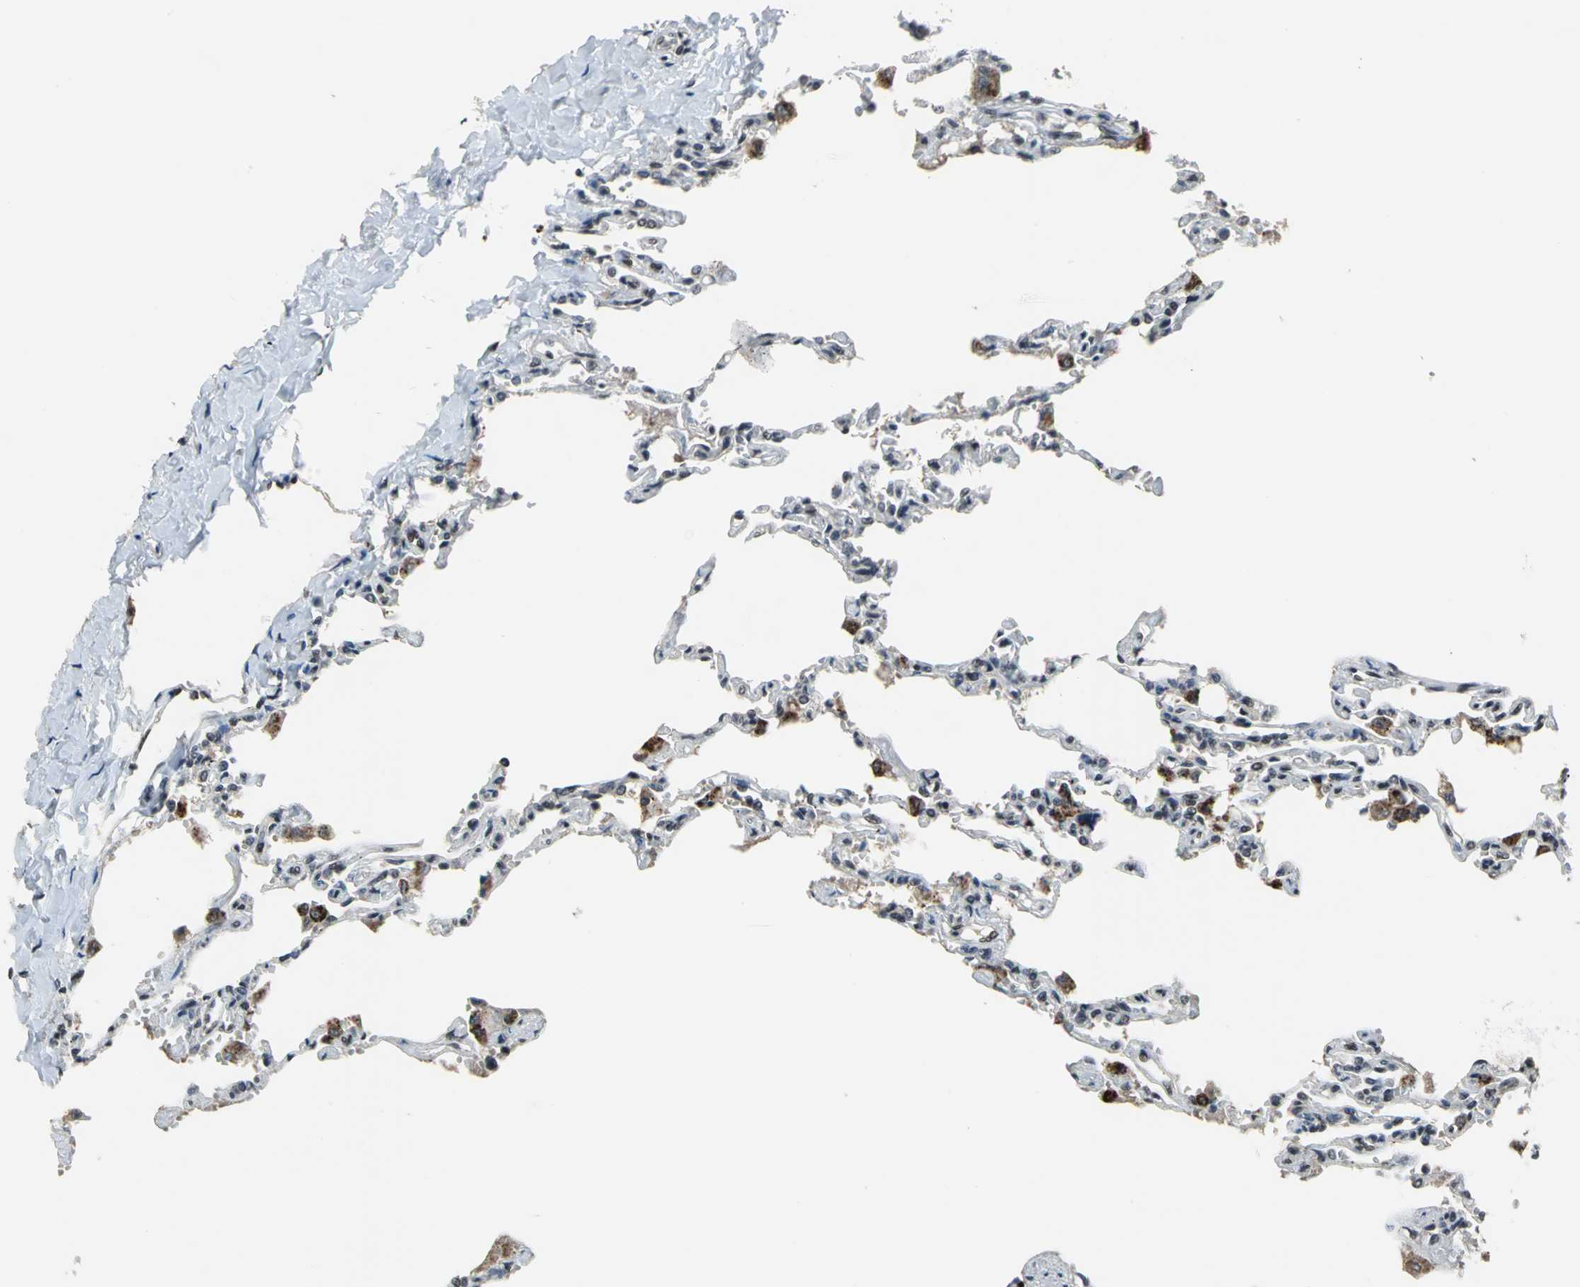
{"staining": {"intensity": "moderate", "quantity": ">75%", "location": "nuclear"}, "tissue": "lung", "cell_type": "Alveolar cells", "image_type": "normal", "snomed": [{"axis": "morphology", "description": "Normal tissue, NOS"}, {"axis": "topography", "description": "Lung"}], "caption": "Alveolar cells display moderate nuclear positivity in about >75% of cells in normal lung.", "gene": "ELF2", "patient": {"sex": "male", "age": 21}}